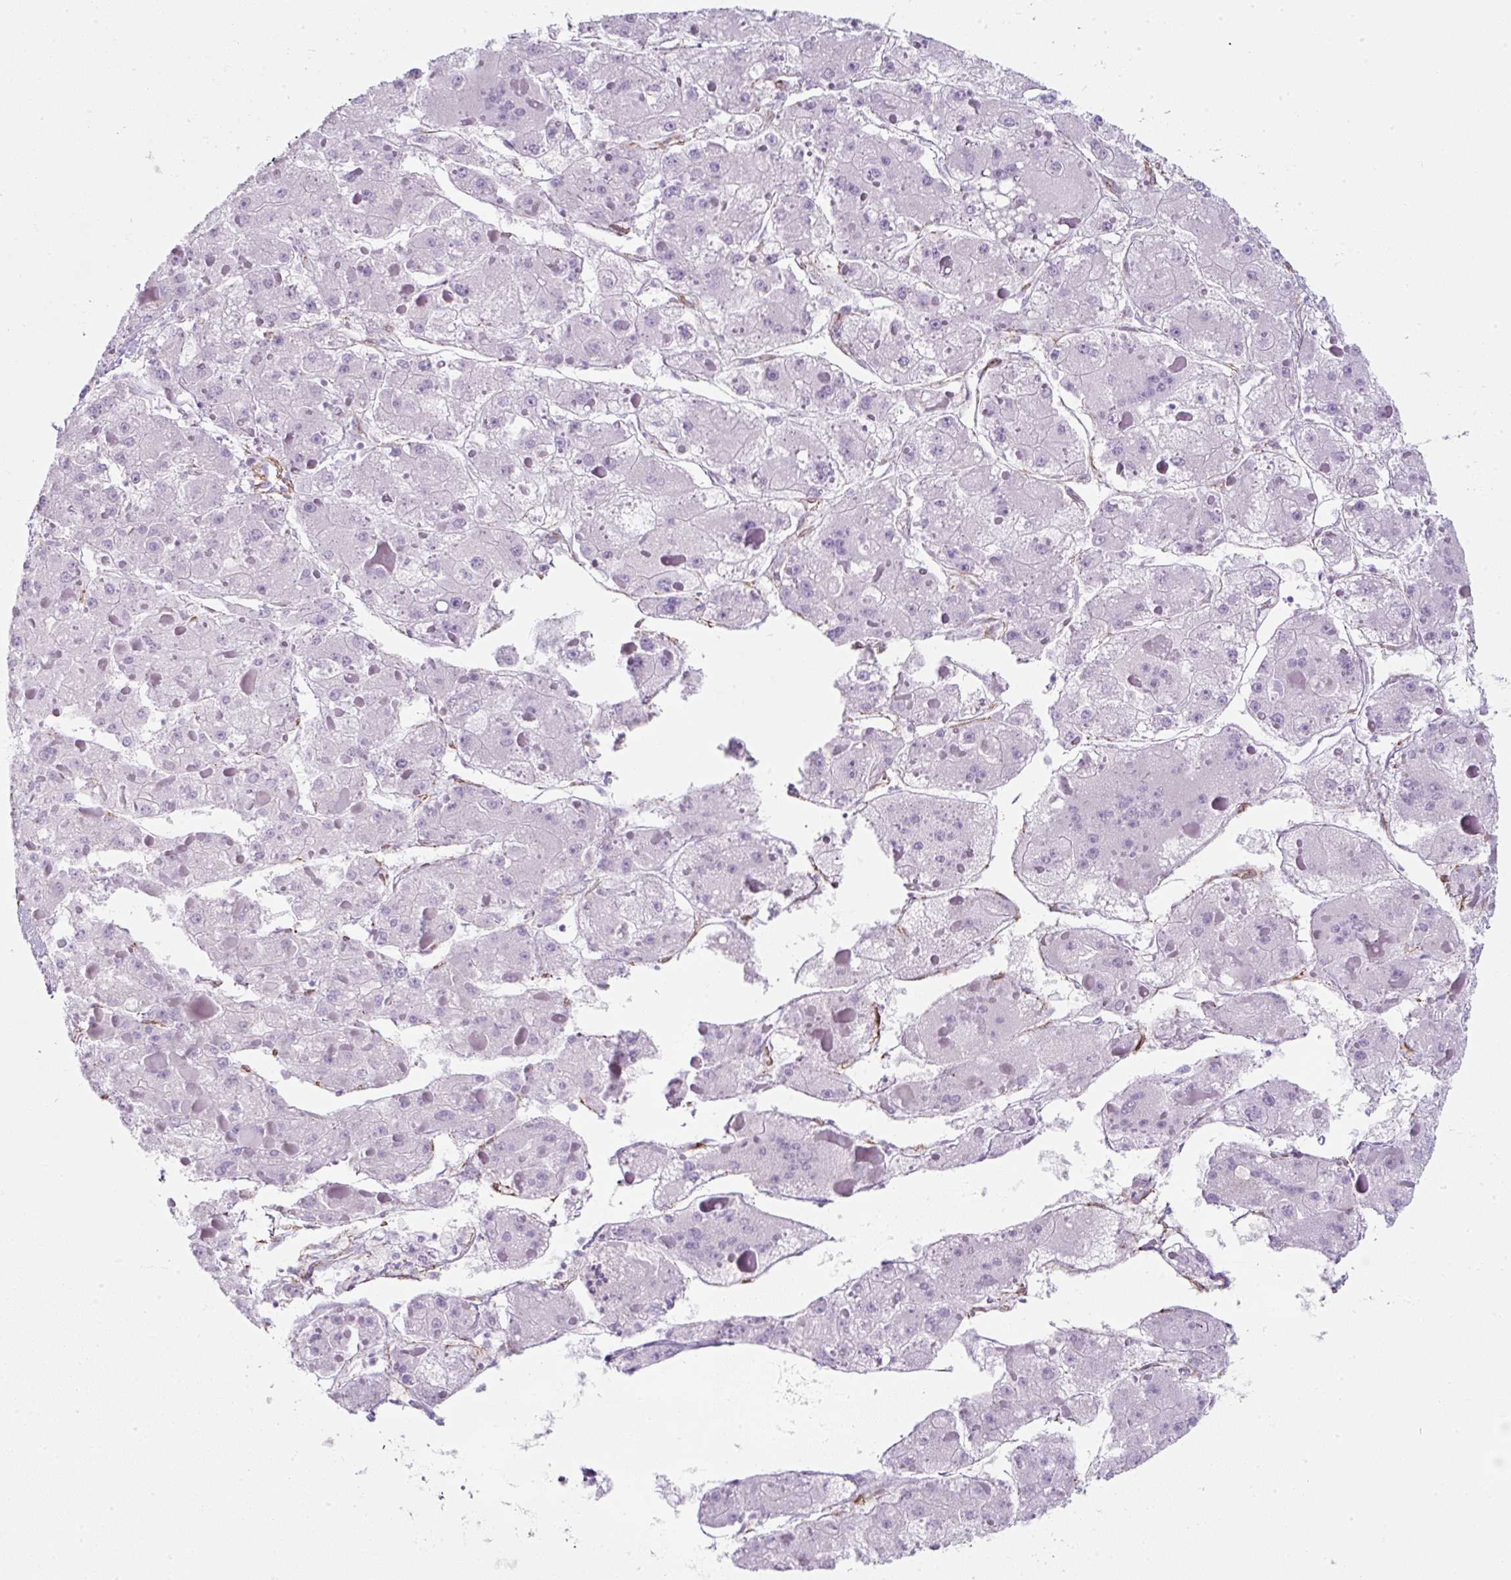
{"staining": {"intensity": "negative", "quantity": "none", "location": "none"}, "tissue": "liver cancer", "cell_type": "Tumor cells", "image_type": "cancer", "snomed": [{"axis": "morphology", "description": "Carcinoma, Hepatocellular, NOS"}, {"axis": "topography", "description": "Liver"}], "caption": "Immunohistochemistry (IHC) of human liver hepatocellular carcinoma exhibits no staining in tumor cells.", "gene": "CAVIN3", "patient": {"sex": "female", "age": 73}}